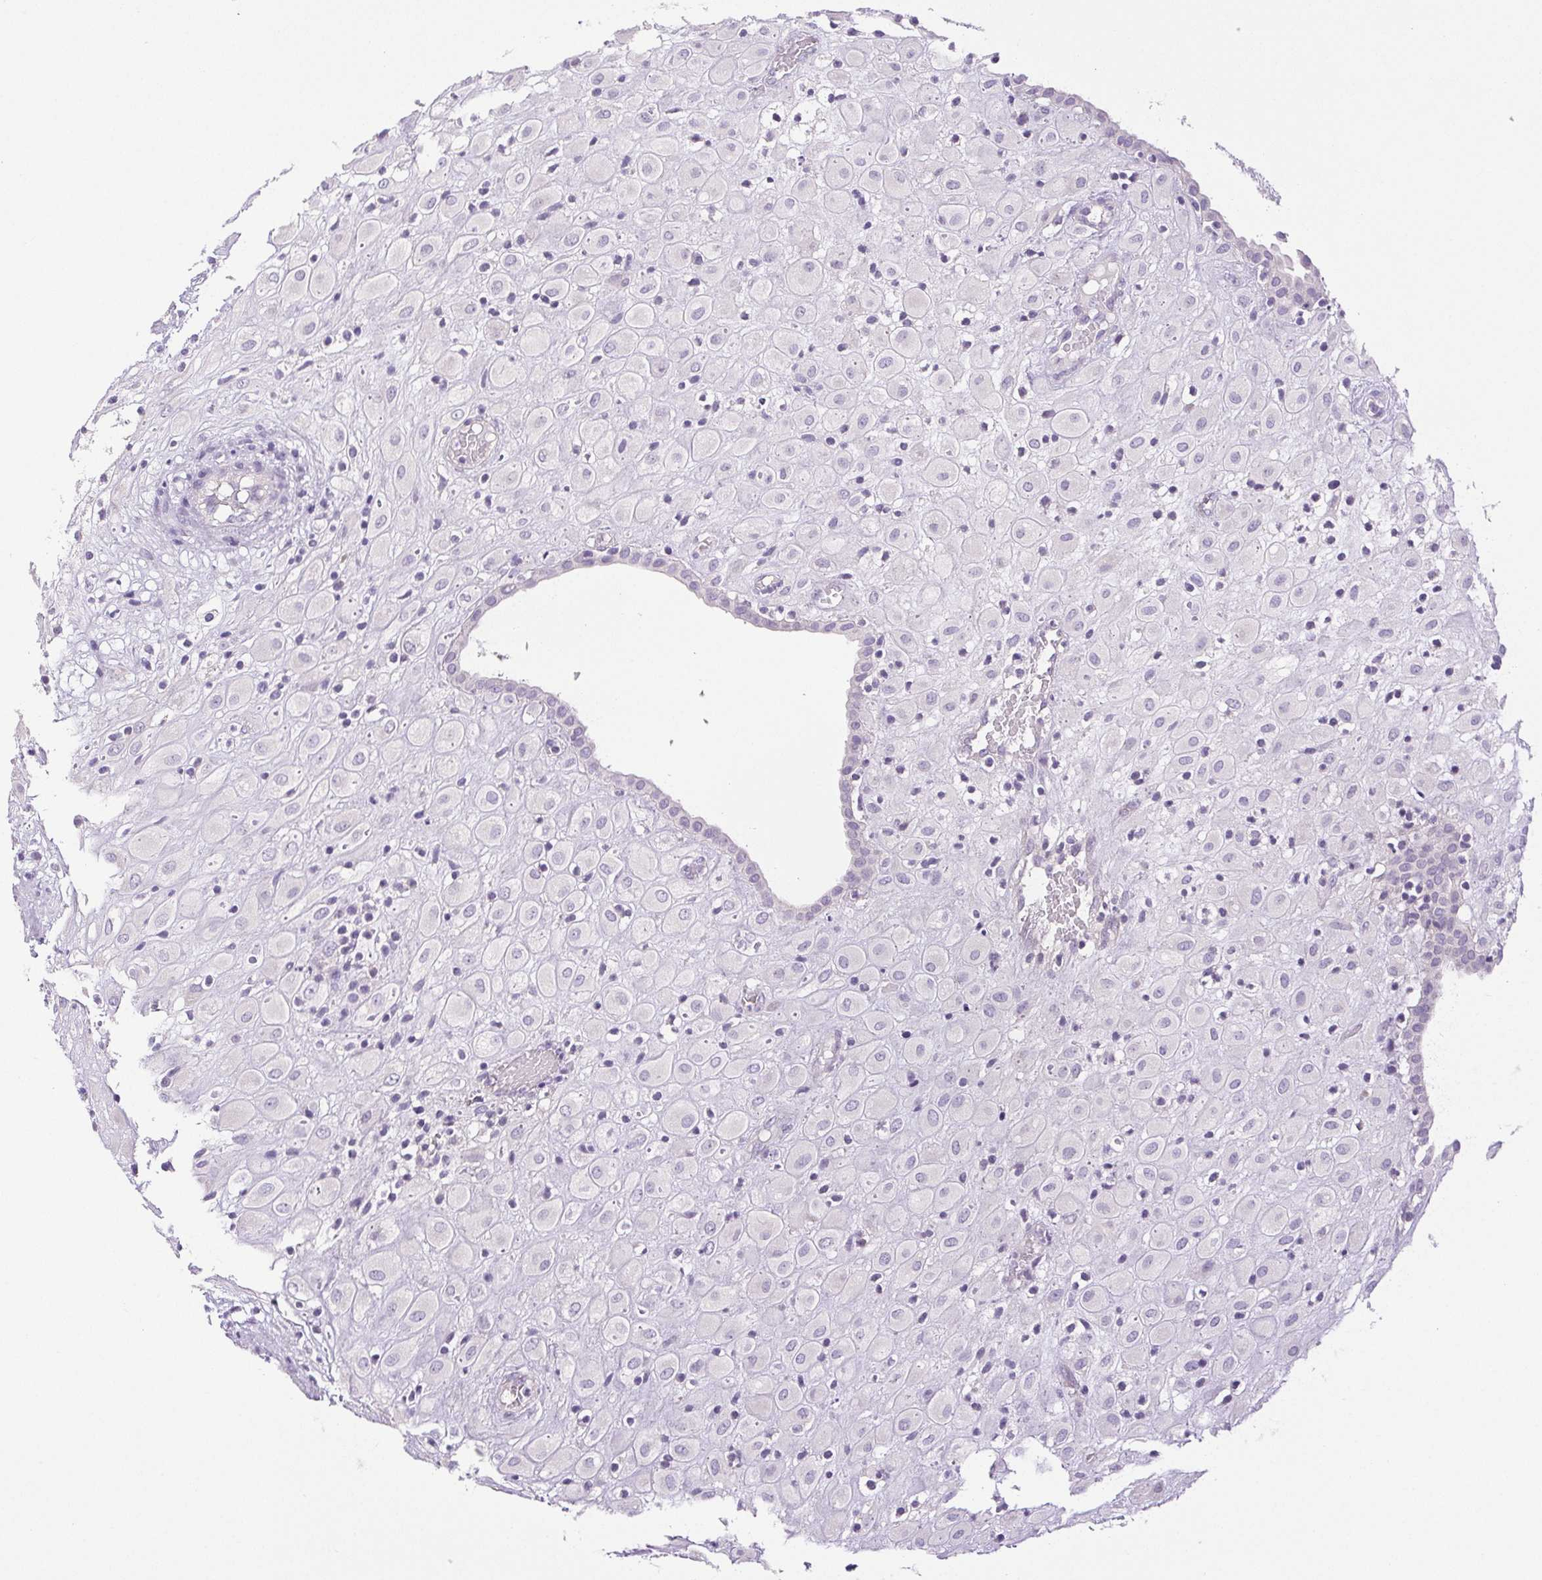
{"staining": {"intensity": "negative", "quantity": "none", "location": "none"}, "tissue": "placenta", "cell_type": "Decidual cells", "image_type": "normal", "snomed": [{"axis": "morphology", "description": "Normal tissue, NOS"}, {"axis": "topography", "description": "Placenta"}], "caption": "Immunohistochemistry photomicrograph of normal placenta stained for a protein (brown), which reveals no positivity in decidual cells.", "gene": "PAPPA2", "patient": {"sex": "female", "age": 24}}